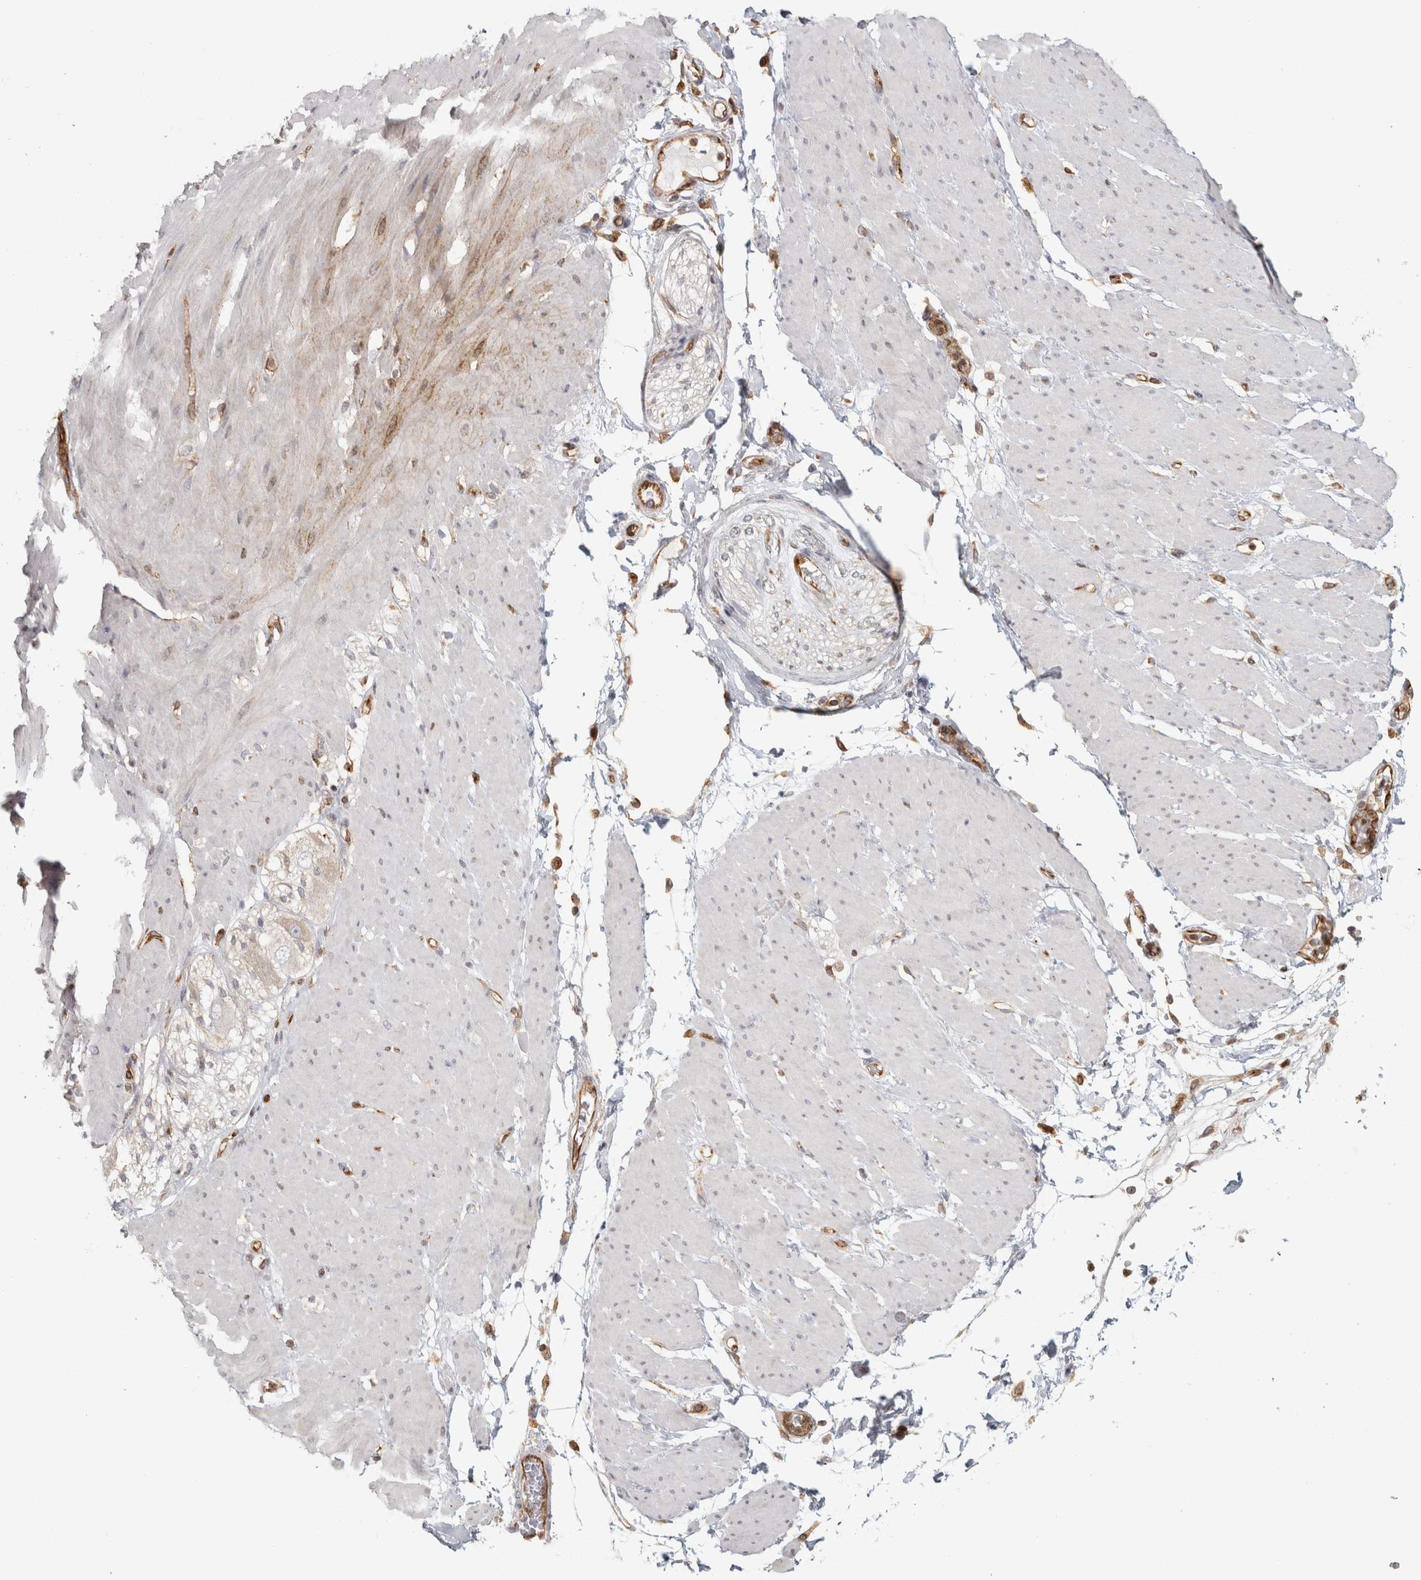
{"staining": {"intensity": "negative", "quantity": "none", "location": "none"}, "tissue": "adipose tissue", "cell_type": "Adipocytes", "image_type": "normal", "snomed": [{"axis": "morphology", "description": "Normal tissue, NOS"}, {"axis": "morphology", "description": "Adenocarcinoma, NOS"}, {"axis": "topography", "description": "Duodenum"}, {"axis": "topography", "description": "Peripheral nerve tissue"}], "caption": "This photomicrograph is of normal adipose tissue stained with IHC to label a protein in brown with the nuclei are counter-stained blue. There is no staining in adipocytes. (DAB (3,3'-diaminobenzidine) immunohistochemistry (IHC) with hematoxylin counter stain).", "gene": "HLA", "patient": {"sex": "female", "age": 60}}